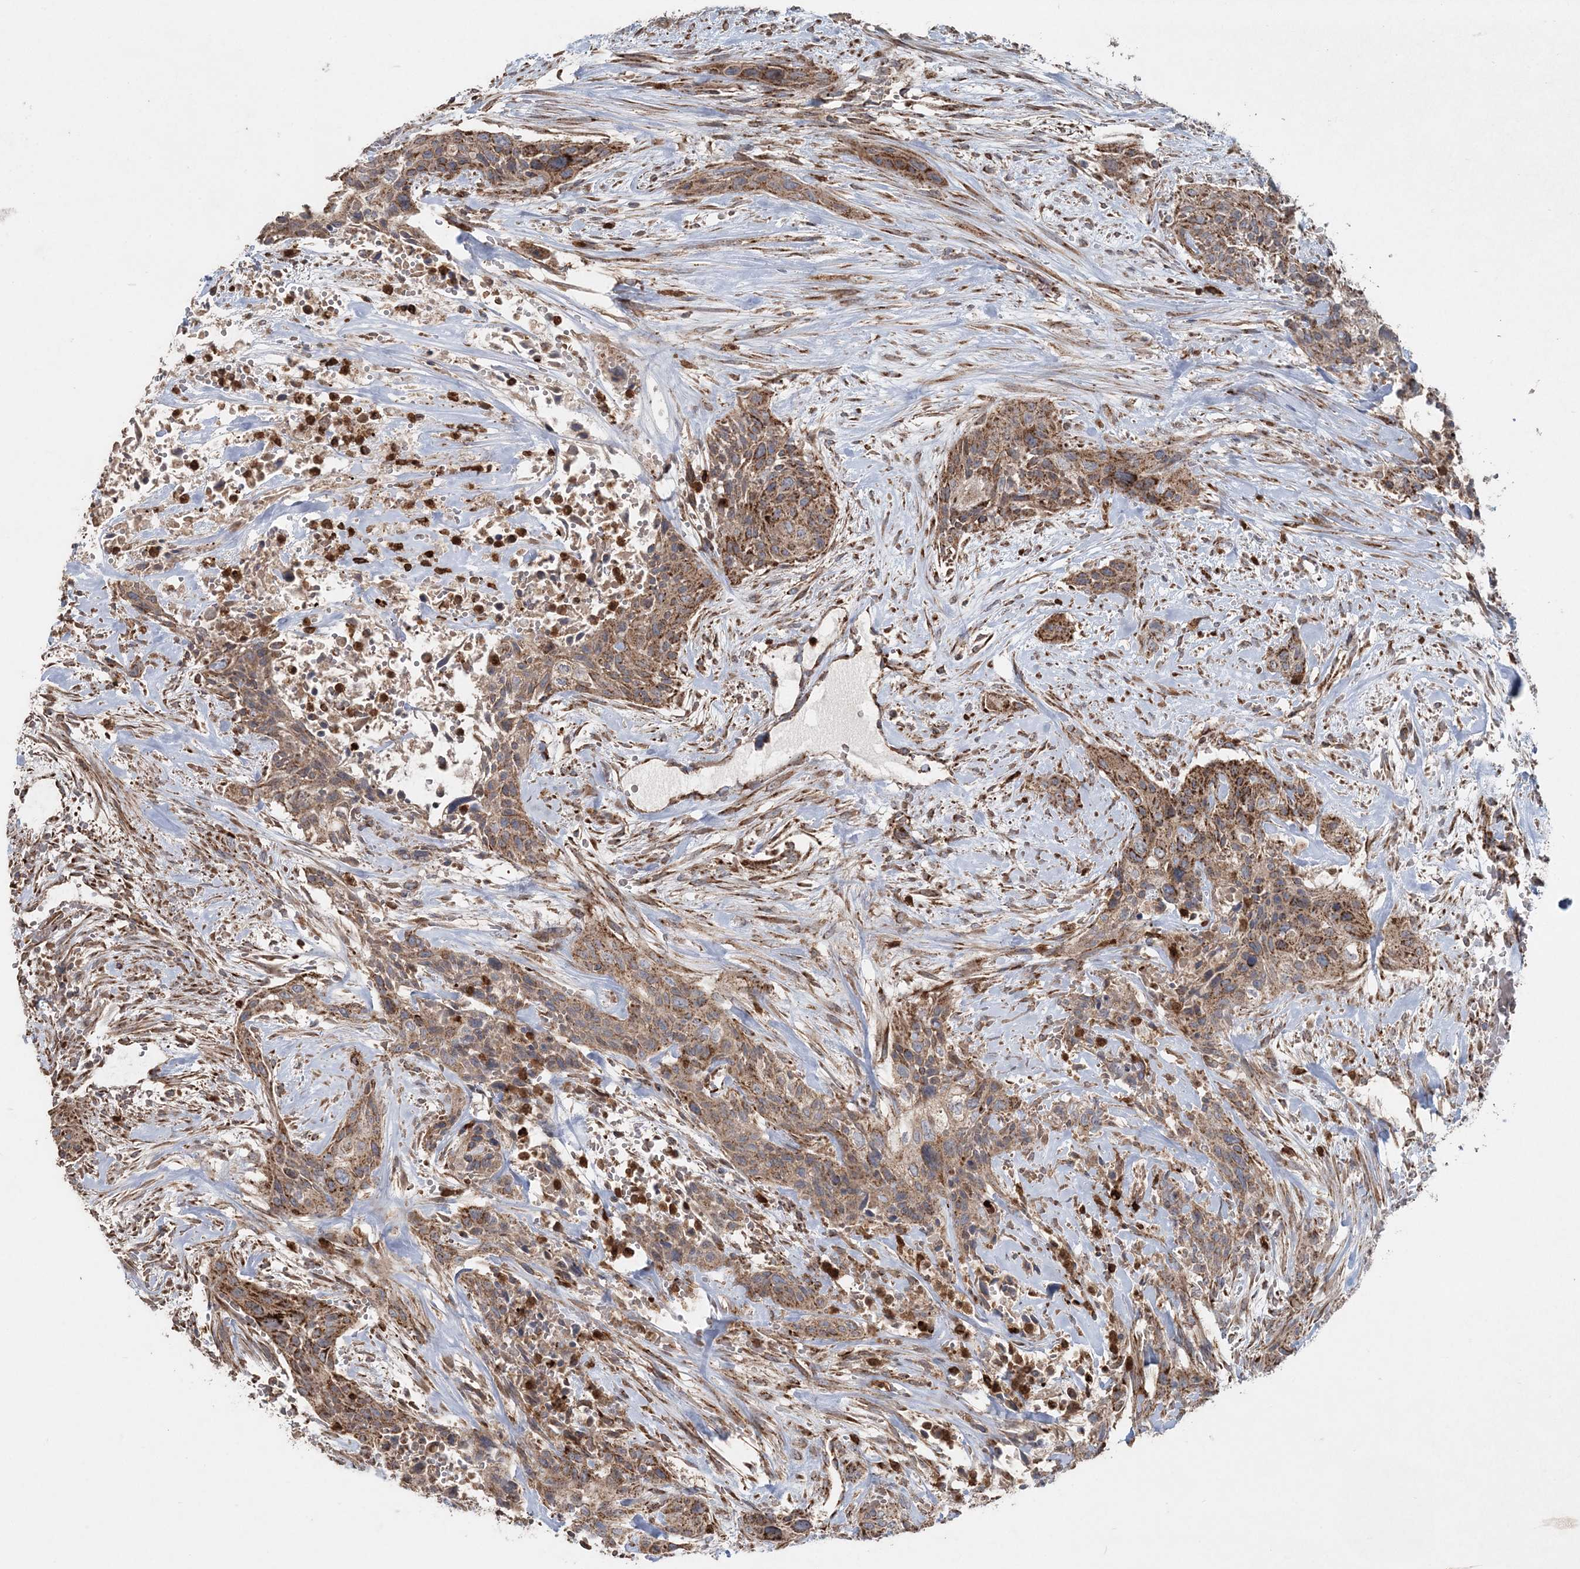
{"staining": {"intensity": "moderate", "quantity": ">75%", "location": "cytoplasmic/membranous"}, "tissue": "urothelial cancer", "cell_type": "Tumor cells", "image_type": "cancer", "snomed": [{"axis": "morphology", "description": "Urothelial carcinoma, High grade"}, {"axis": "topography", "description": "Urinary bladder"}], "caption": "Immunohistochemical staining of human urothelial cancer displays medium levels of moderate cytoplasmic/membranous protein expression in approximately >75% of tumor cells. The staining was performed using DAB to visualize the protein expression in brown, while the nuclei were stained in blue with hematoxylin (Magnification: 20x).", "gene": "LRPPRC", "patient": {"sex": "male", "age": 35}}